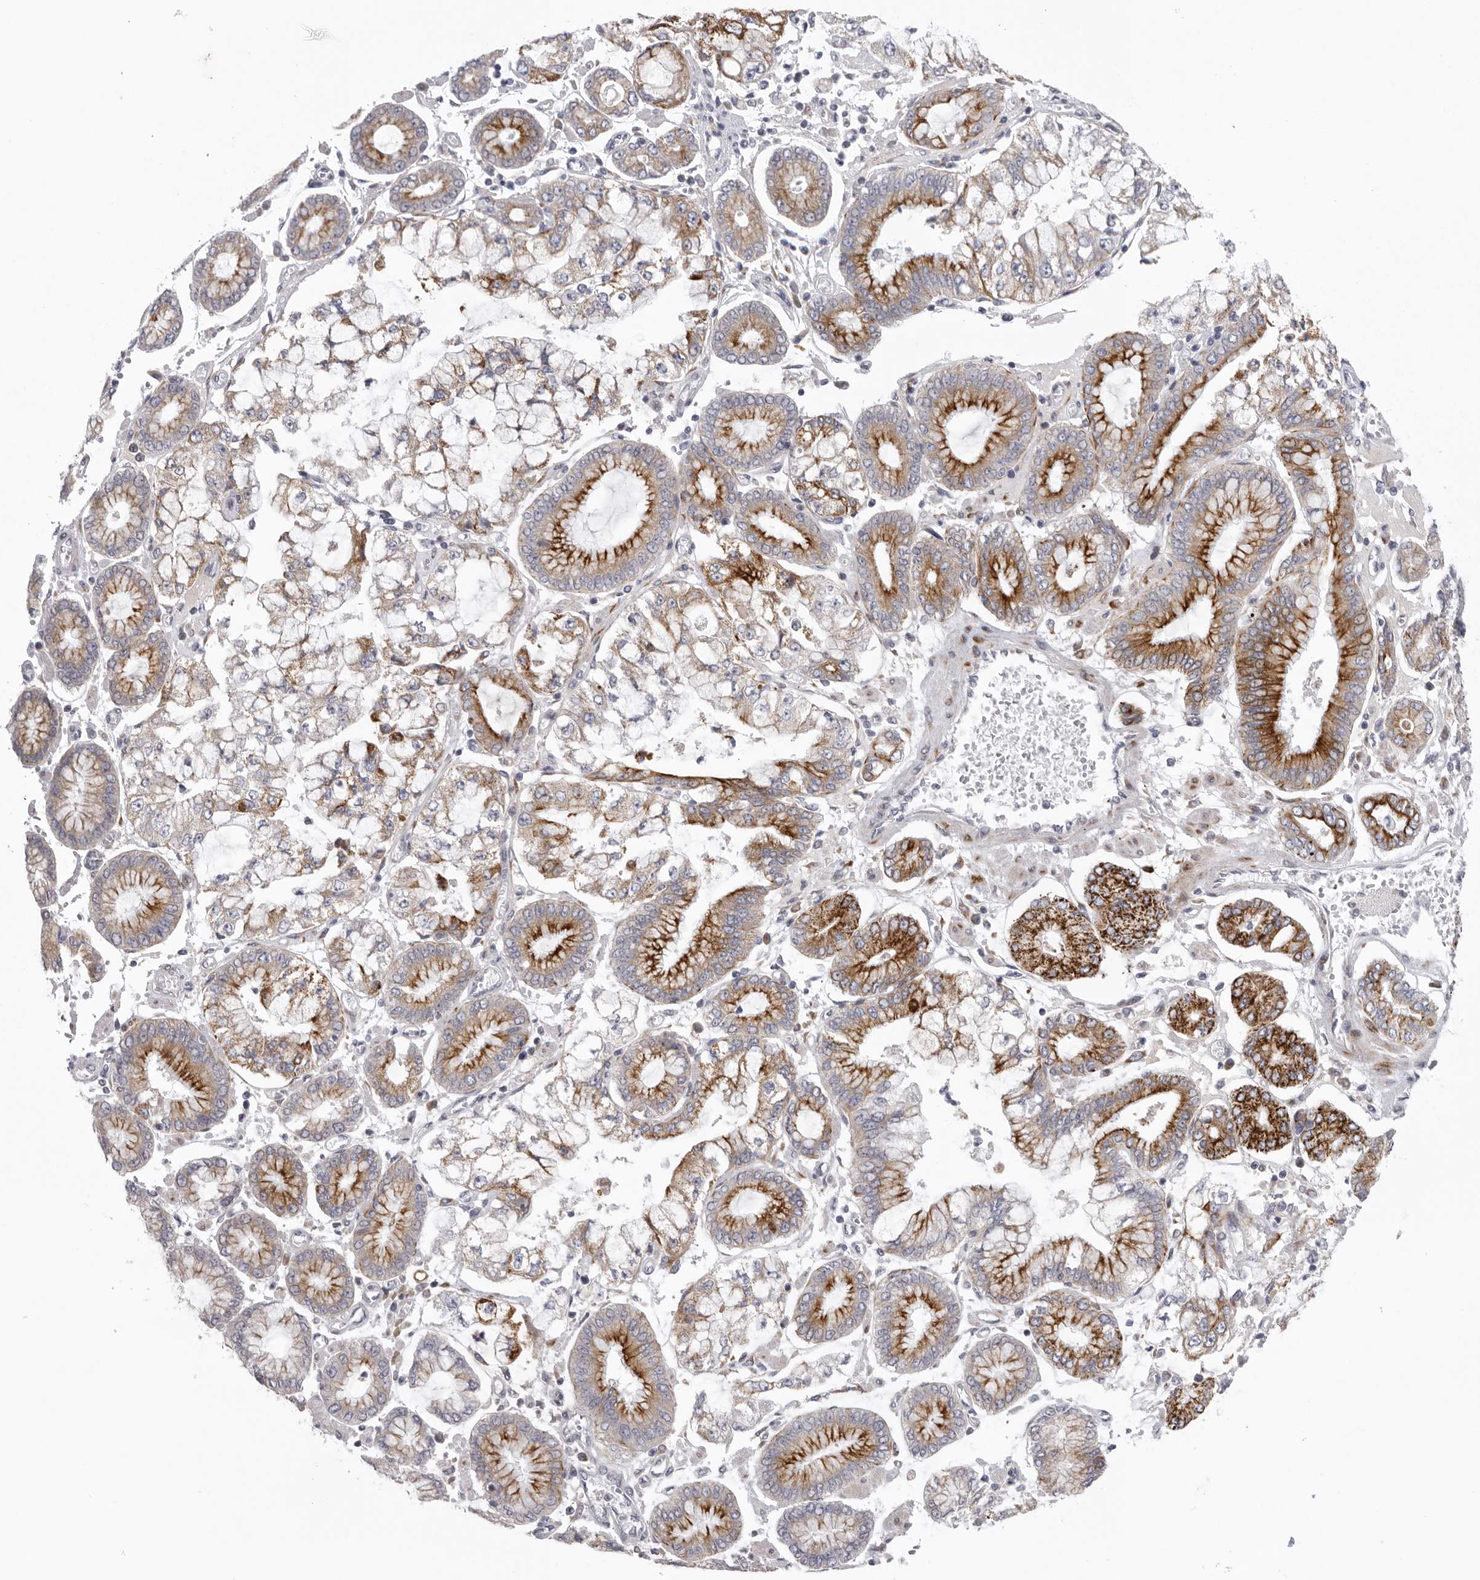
{"staining": {"intensity": "strong", "quantity": ">75%", "location": "cytoplasmic/membranous"}, "tissue": "stomach cancer", "cell_type": "Tumor cells", "image_type": "cancer", "snomed": [{"axis": "morphology", "description": "Adenocarcinoma, NOS"}, {"axis": "topography", "description": "Stomach"}], "caption": "Protein positivity by IHC shows strong cytoplasmic/membranous expression in about >75% of tumor cells in stomach cancer.", "gene": "USP24", "patient": {"sex": "male", "age": 76}}